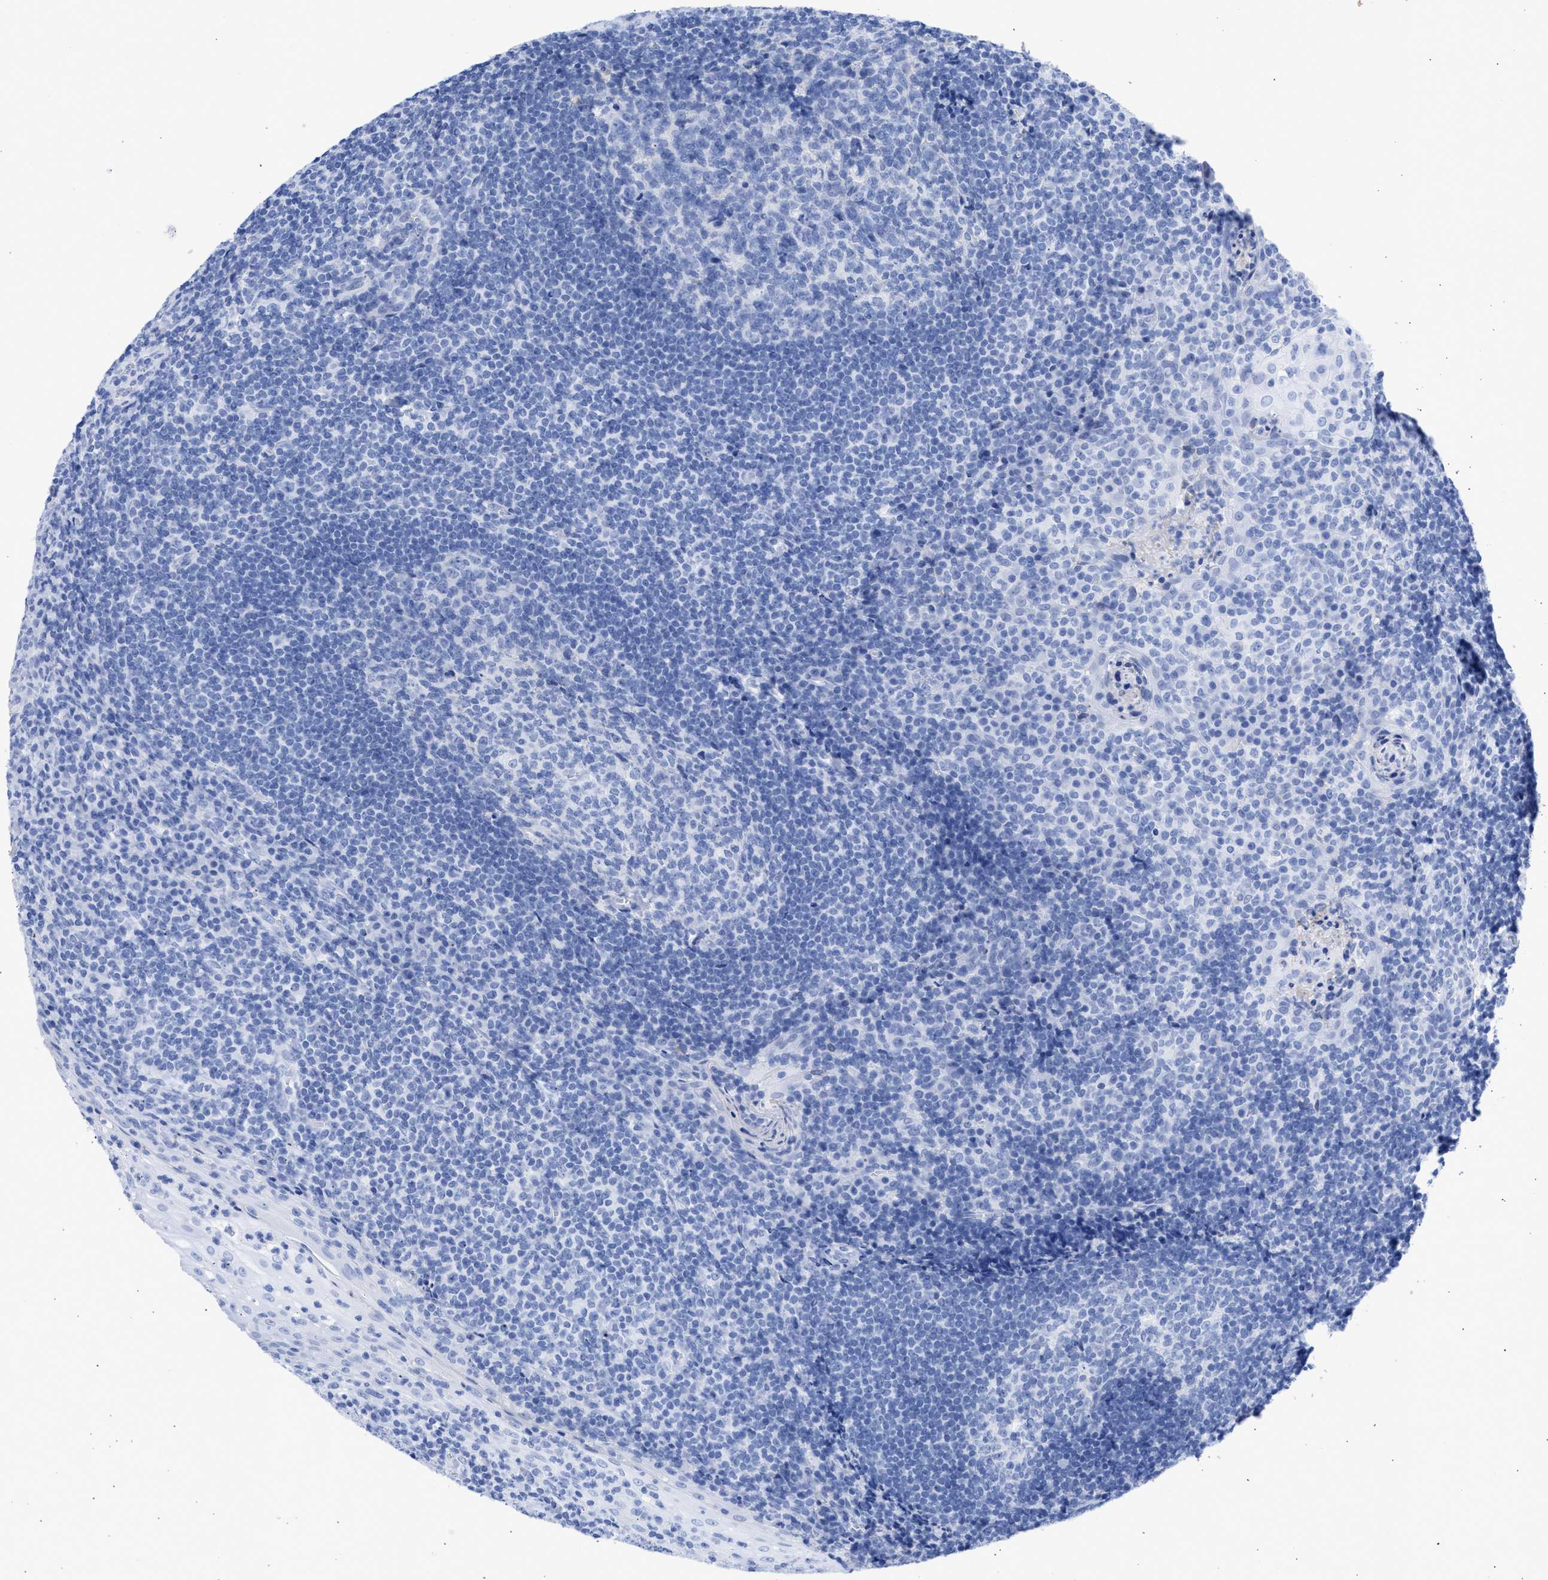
{"staining": {"intensity": "negative", "quantity": "none", "location": "none"}, "tissue": "tonsil", "cell_type": "Germinal center cells", "image_type": "normal", "snomed": [{"axis": "morphology", "description": "Normal tissue, NOS"}, {"axis": "topography", "description": "Tonsil"}], "caption": "An immunohistochemistry (IHC) histopathology image of unremarkable tonsil is shown. There is no staining in germinal center cells of tonsil.", "gene": "RSPH1", "patient": {"sex": "male", "age": 37}}